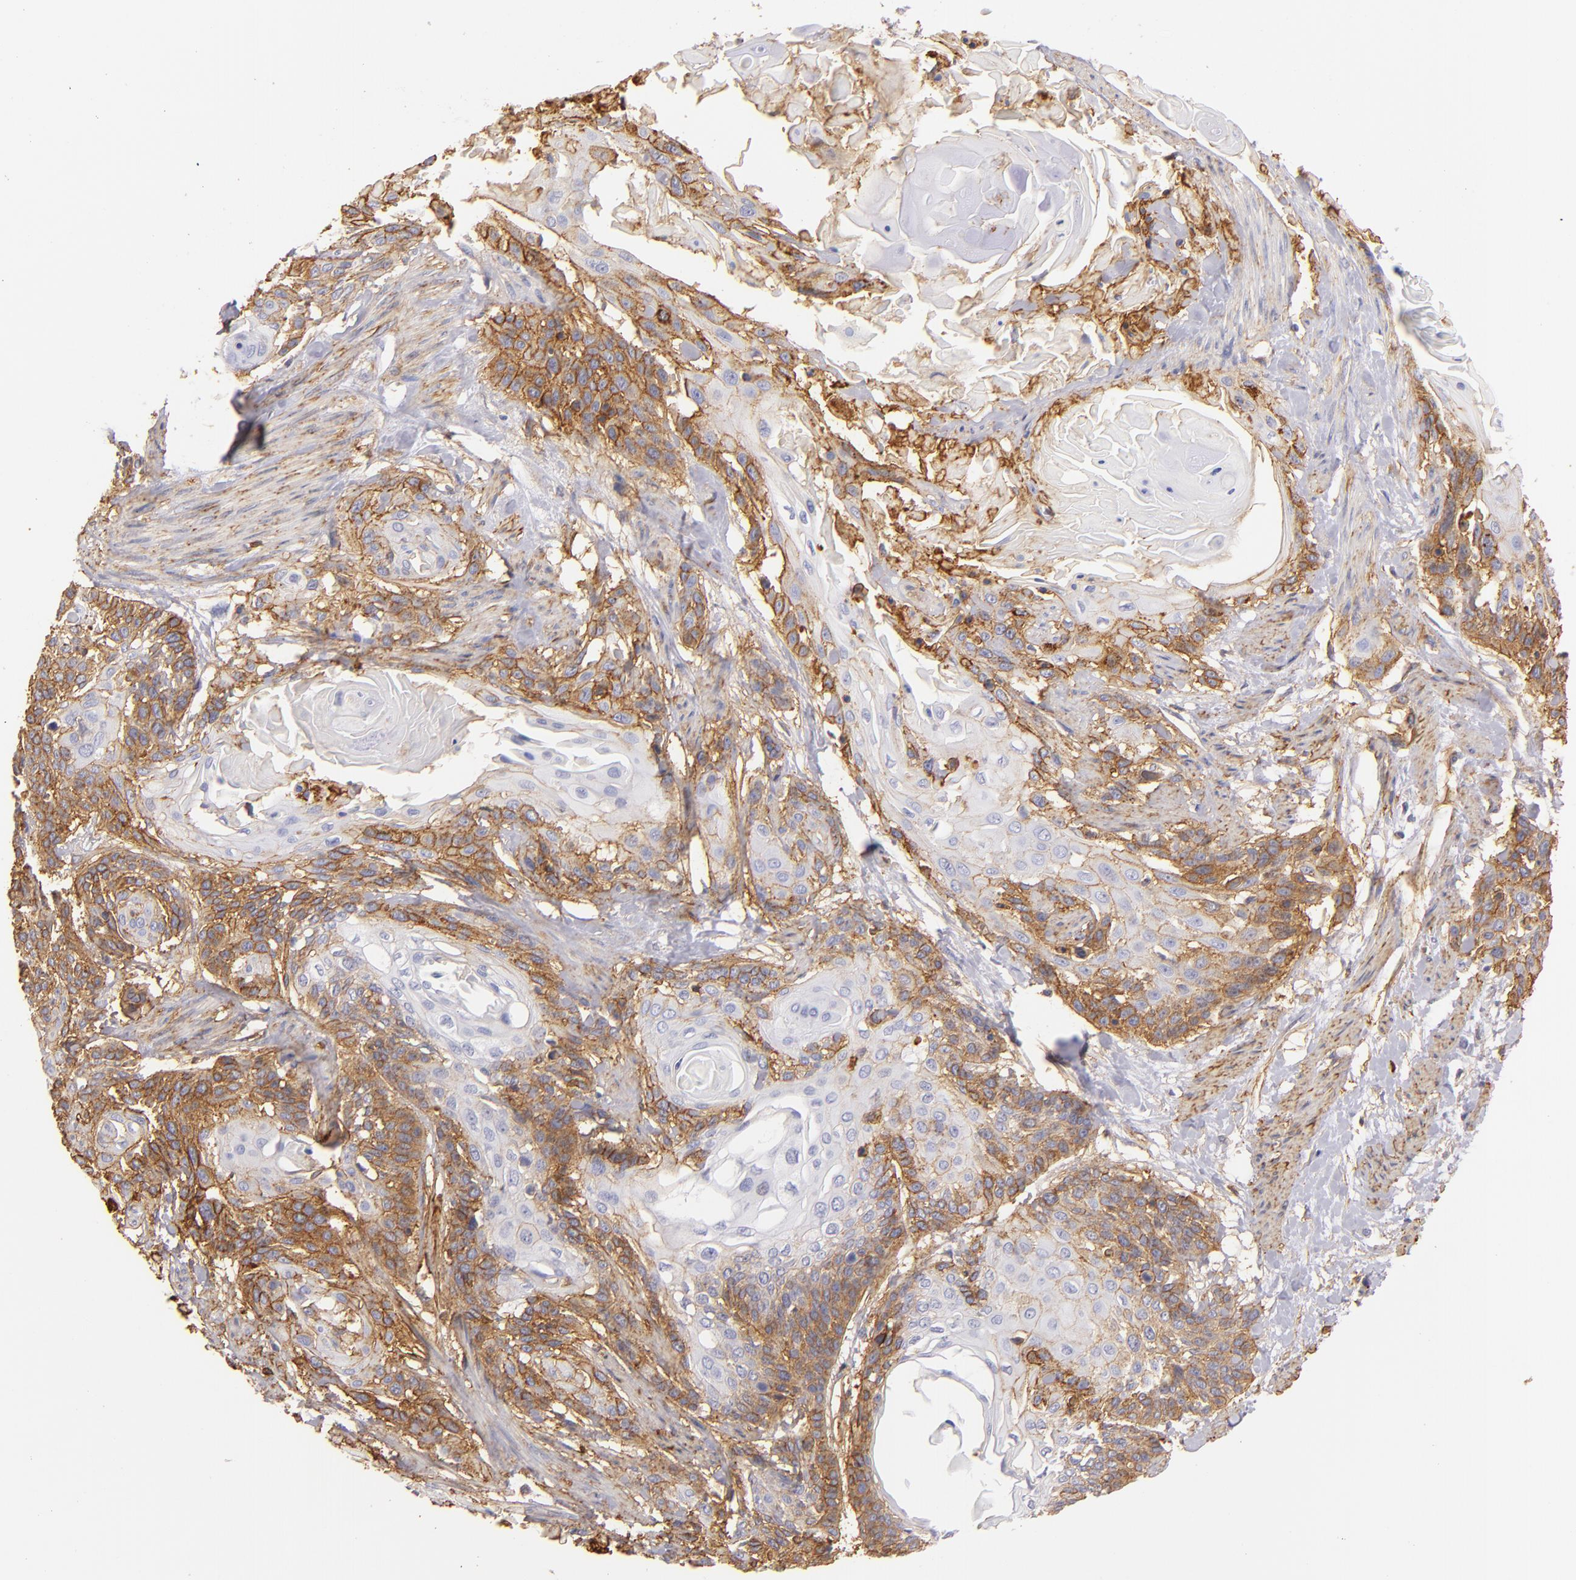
{"staining": {"intensity": "moderate", "quantity": ">75%", "location": "cytoplasmic/membranous"}, "tissue": "cervical cancer", "cell_type": "Tumor cells", "image_type": "cancer", "snomed": [{"axis": "morphology", "description": "Squamous cell carcinoma, NOS"}, {"axis": "topography", "description": "Cervix"}], "caption": "This is an image of immunohistochemistry (IHC) staining of cervical cancer, which shows moderate staining in the cytoplasmic/membranous of tumor cells.", "gene": "CD151", "patient": {"sex": "female", "age": 57}}